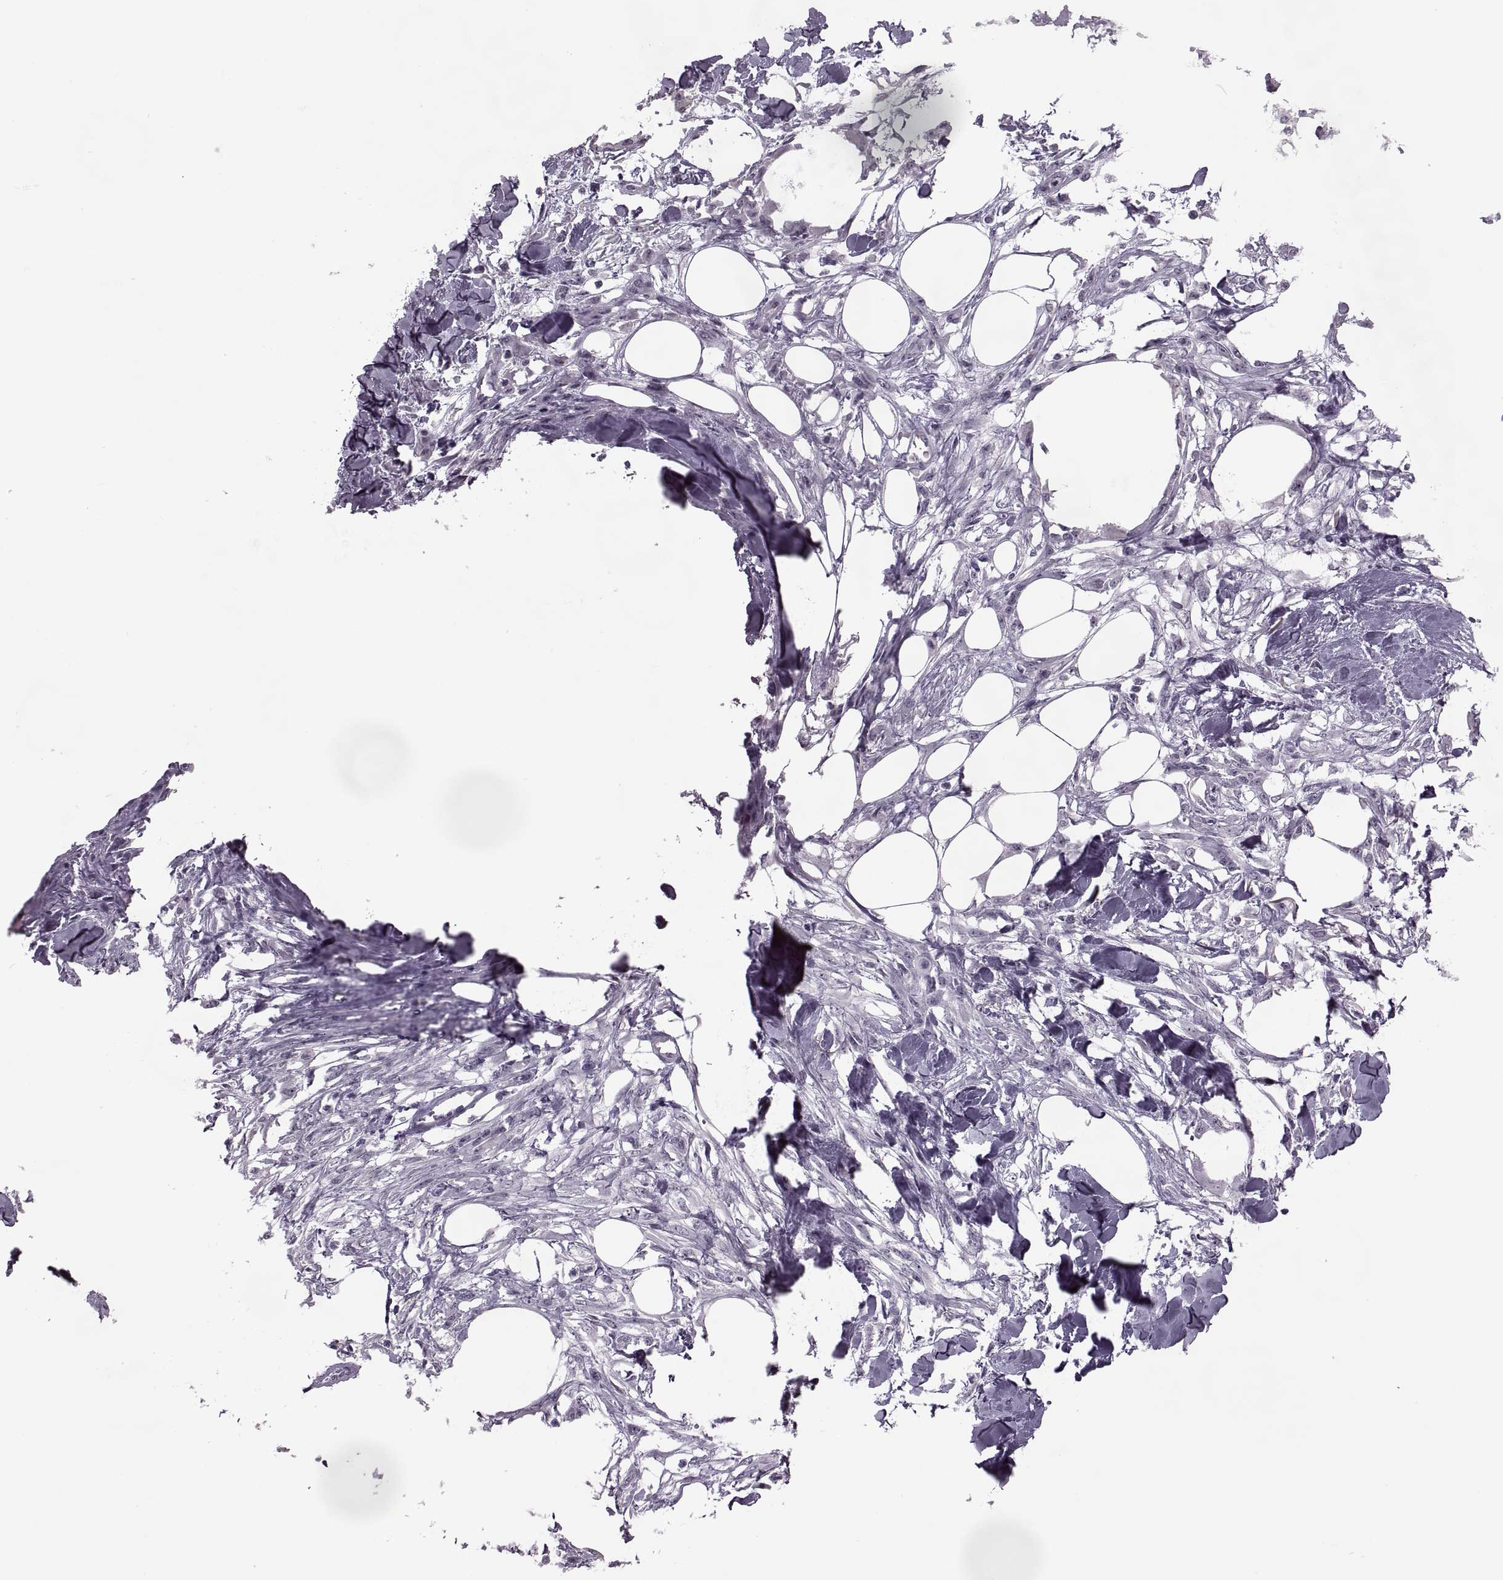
{"staining": {"intensity": "negative", "quantity": "none", "location": "none"}, "tissue": "skin cancer", "cell_type": "Tumor cells", "image_type": "cancer", "snomed": [{"axis": "morphology", "description": "Squamous cell carcinoma, NOS"}, {"axis": "topography", "description": "Skin"}], "caption": "Micrograph shows no significant protein positivity in tumor cells of skin cancer. Nuclei are stained in blue.", "gene": "PAGE5", "patient": {"sex": "female", "age": 59}}